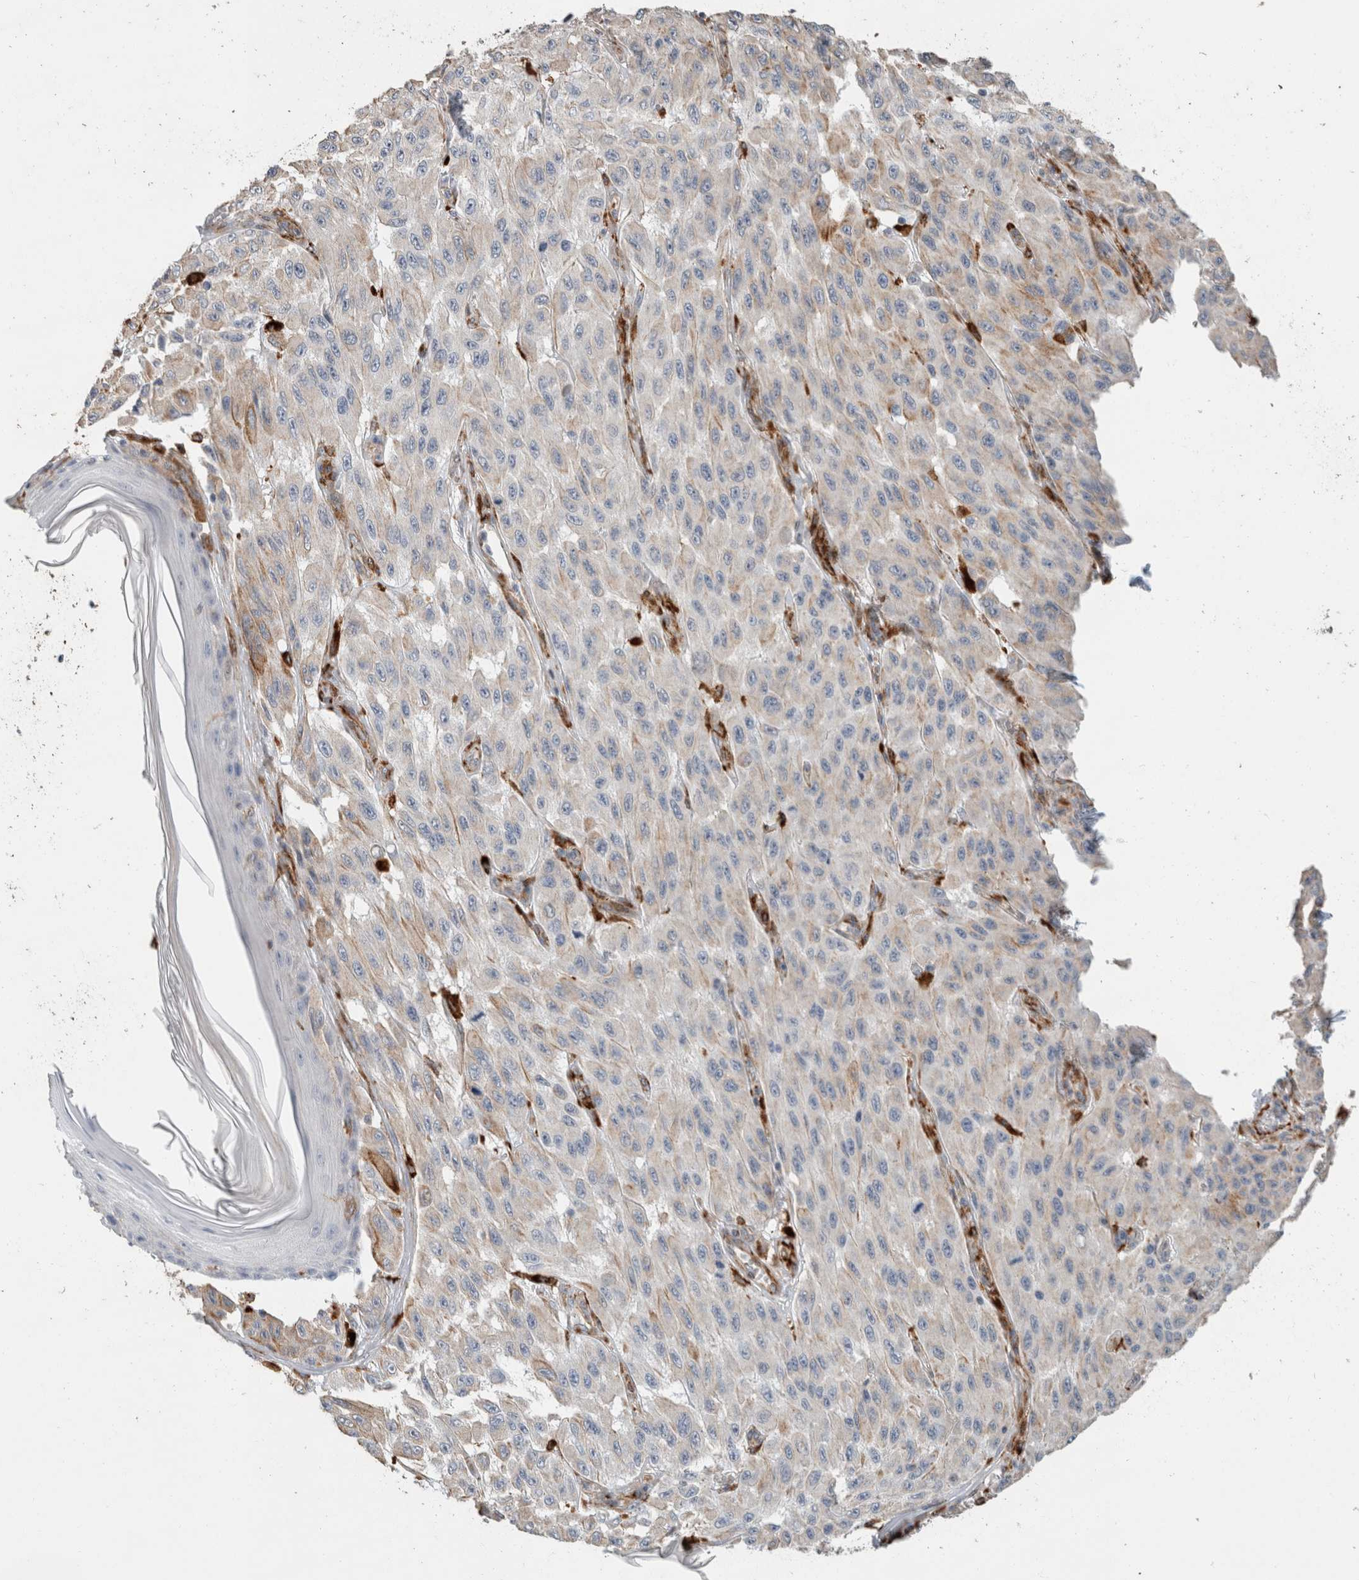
{"staining": {"intensity": "negative", "quantity": "none", "location": "none"}, "tissue": "melanoma", "cell_type": "Tumor cells", "image_type": "cancer", "snomed": [{"axis": "morphology", "description": "Malignant melanoma, NOS"}, {"axis": "topography", "description": "Skin"}], "caption": "The immunohistochemistry histopathology image has no significant staining in tumor cells of melanoma tissue.", "gene": "LY86", "patient": {"sex": "male", "age": 30}}